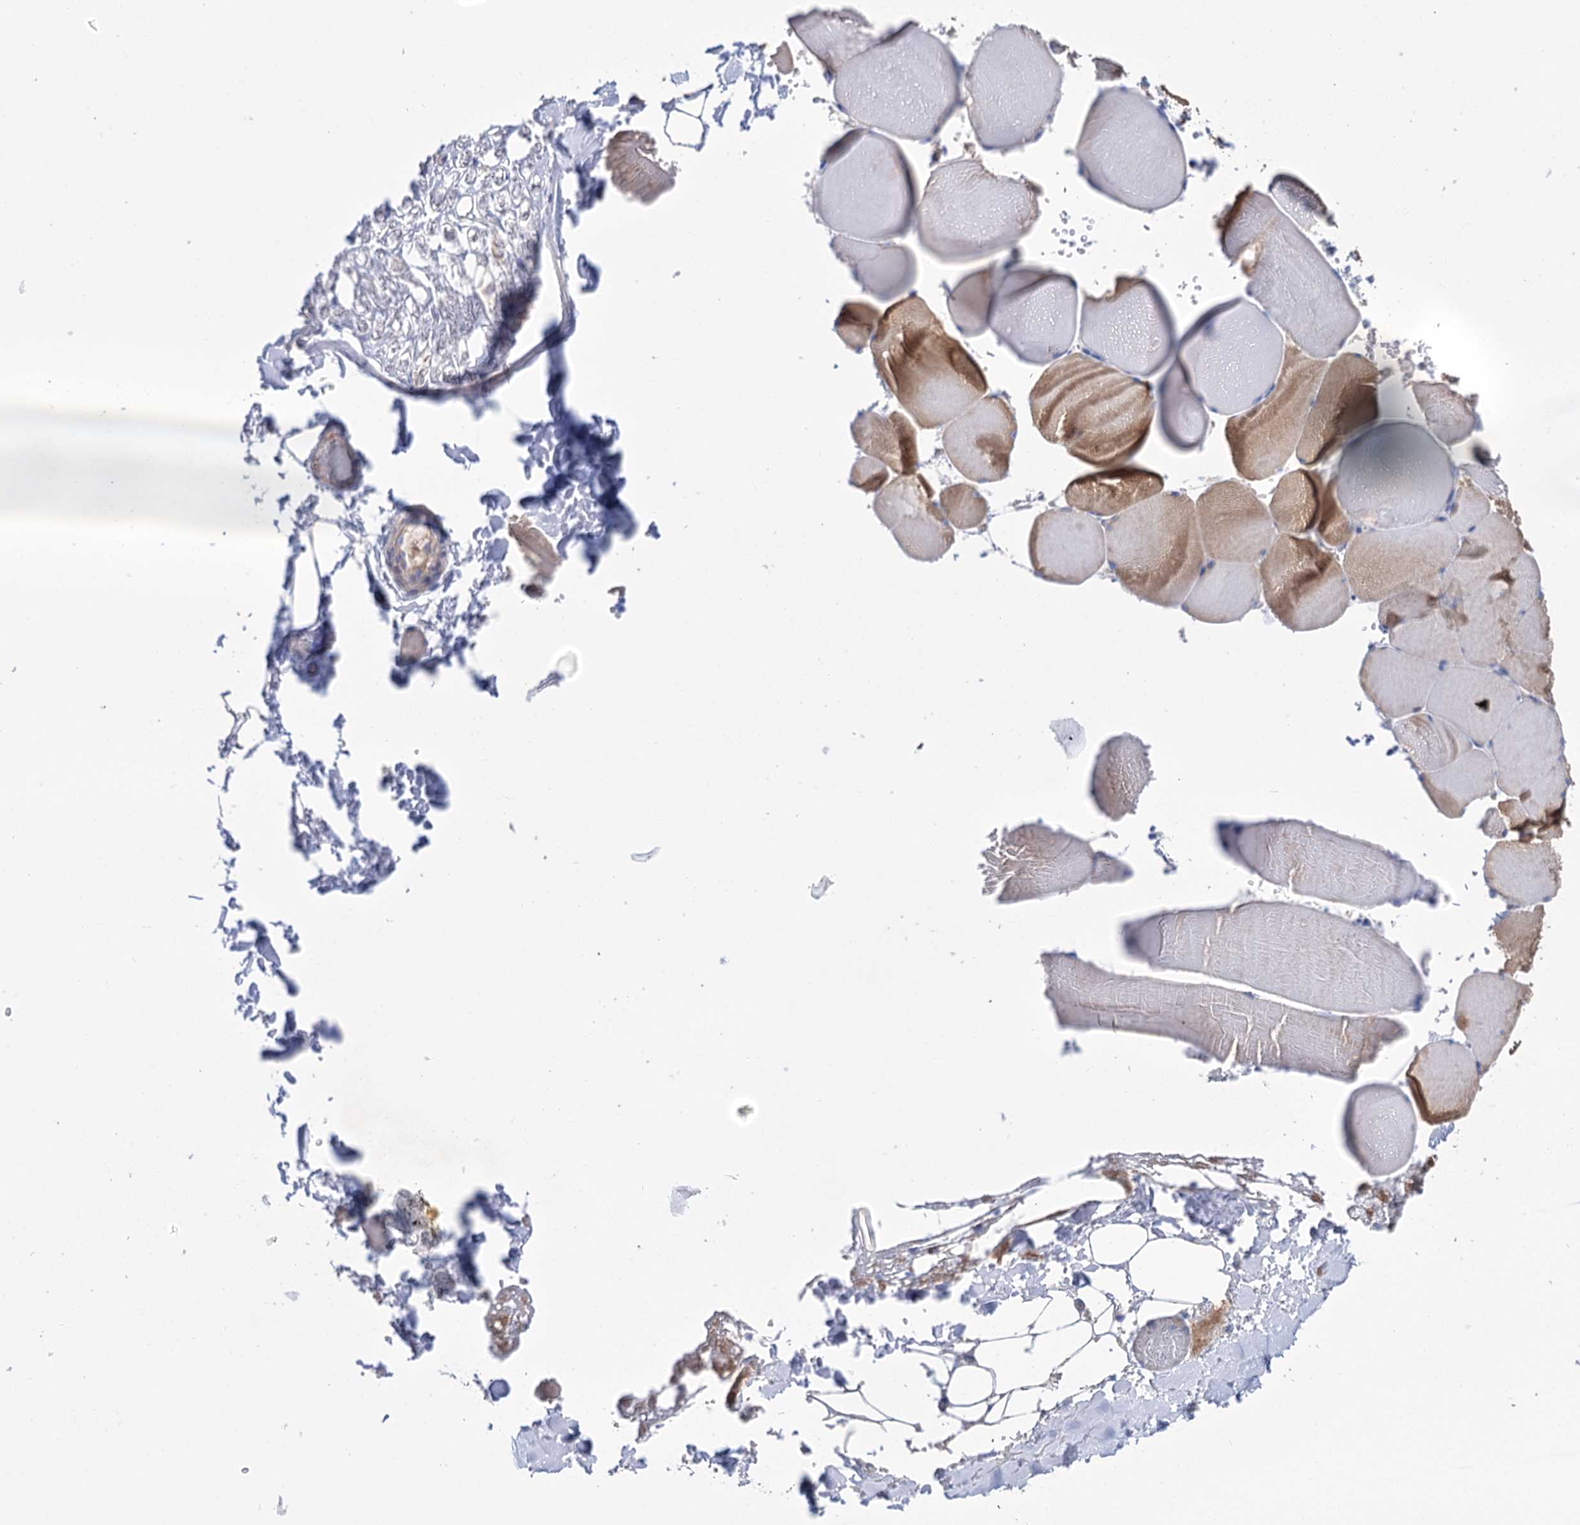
{"staining": {"intensity": "negative", "quantity": "none", "location": "none"}, "tissue": "adipose tissue", "cell_type": "Adipocytes", "image_type": "normal", "snomed": [{"axis": "morphology", "description": "Normal tissue, NOS"}, {"axis": "topography", "description": "Skeletal muscle"}, {"axis": "topography", "description": "Peripheral nerve tissue"}], "caption": "Immunohistochemical staining of normal adipose tissue demonstrates no significant expression in adipocytes. (IHC, brightfield microscopy, high magnification).", "gene": "BBS4", "patient": {"sex": "female", "age": 55}}